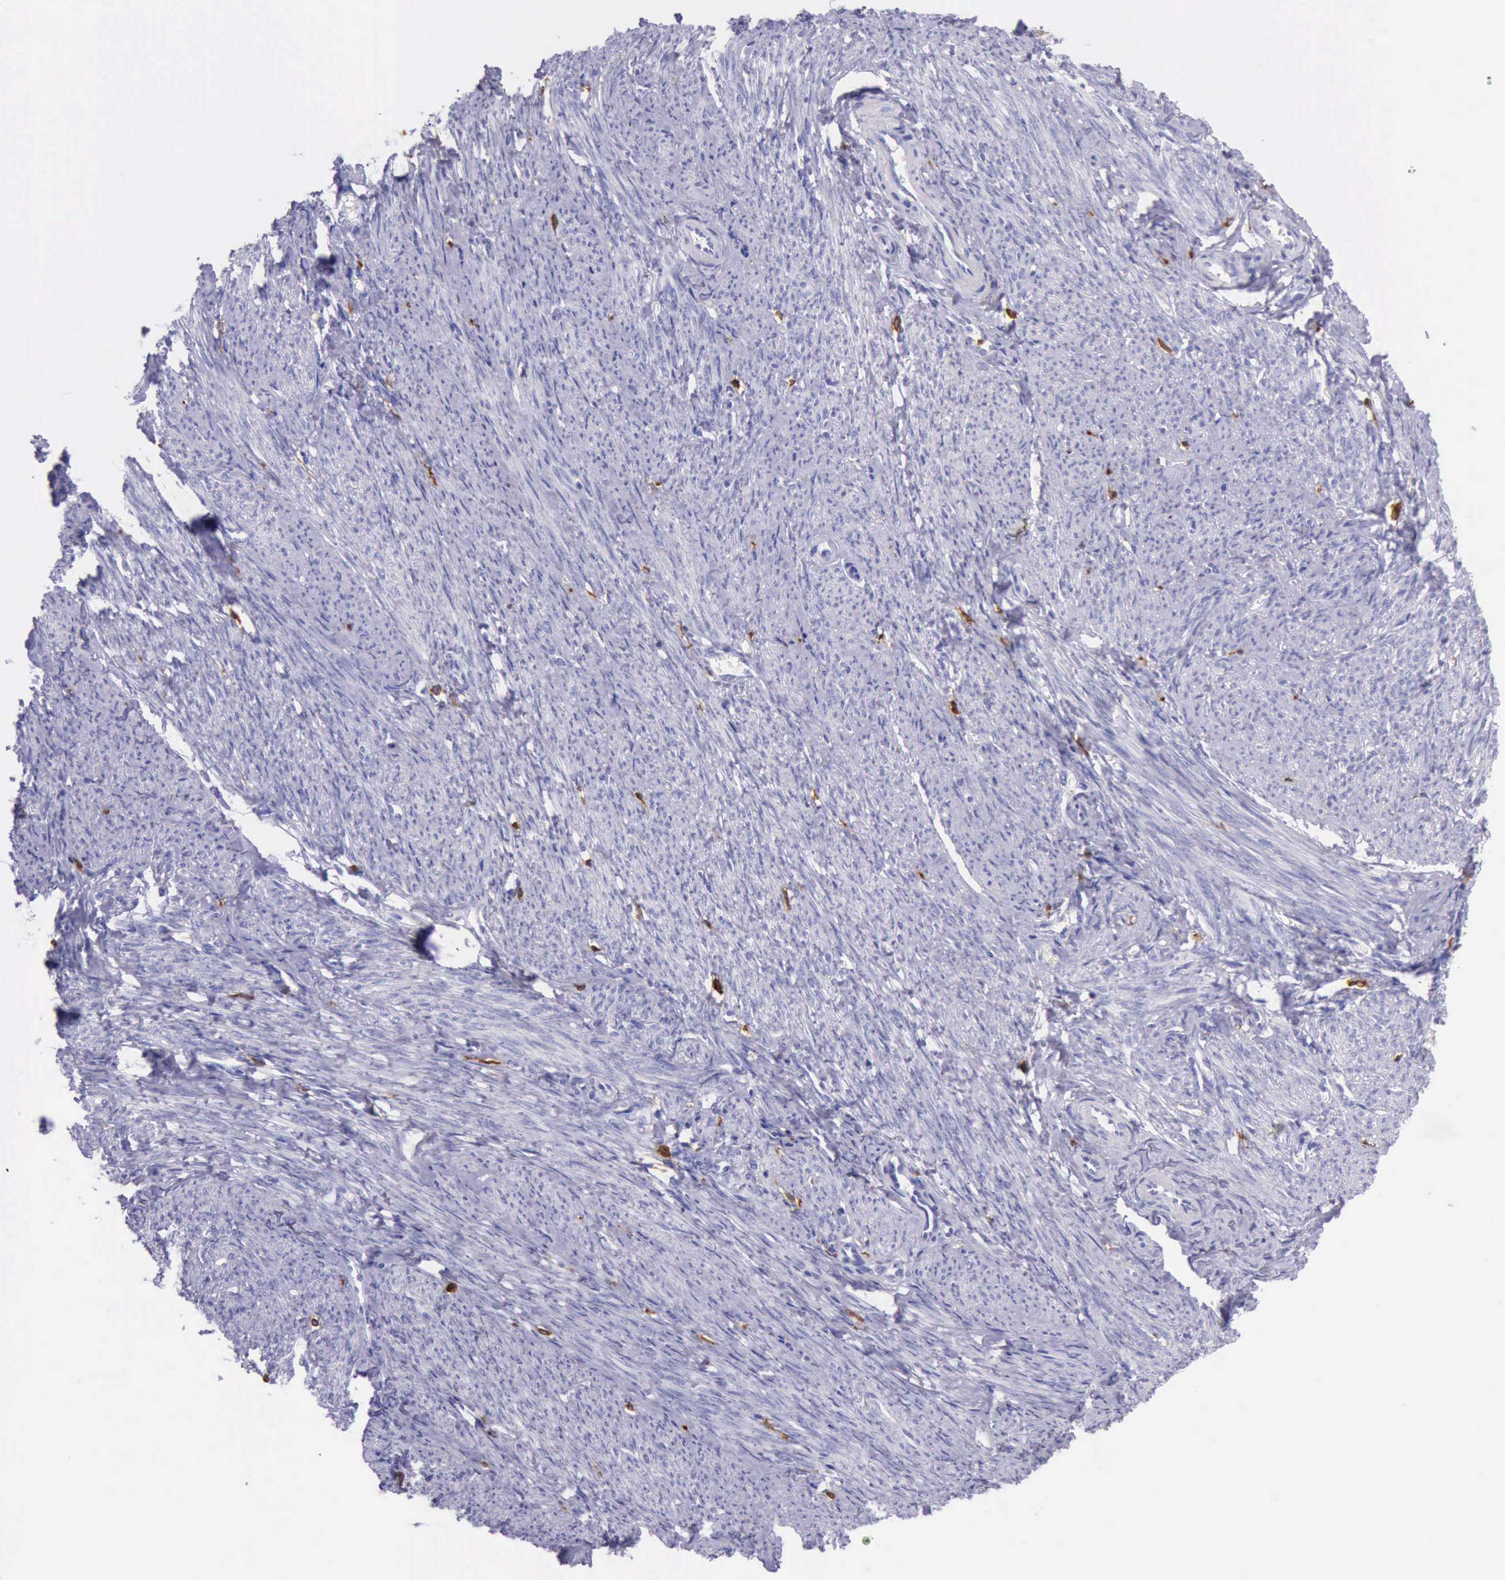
{"staining": {"intensity": "negative", "quantity": "none", "location": "none"}, "tissue": "smooth muscle", "cell_type": "Smooth muscle cells", "image_type": "normal", "snomed": [{"axis": "morphology", "description": "Normal tissue, NOS"}, {"axis": "topography", "description": "Smooth muscle"}, {"axis": "topography", "description": "Cervix"}], "caption": "Smooth muscle cells are negative for brown protein staining in unremarkable smooth muscle. (DAB (3,3'-diaminobenzidine) immunohistochemistry (IHC), high magnification).", "gene": "BTK", "patient": {"sex": "female", "age": 70}}